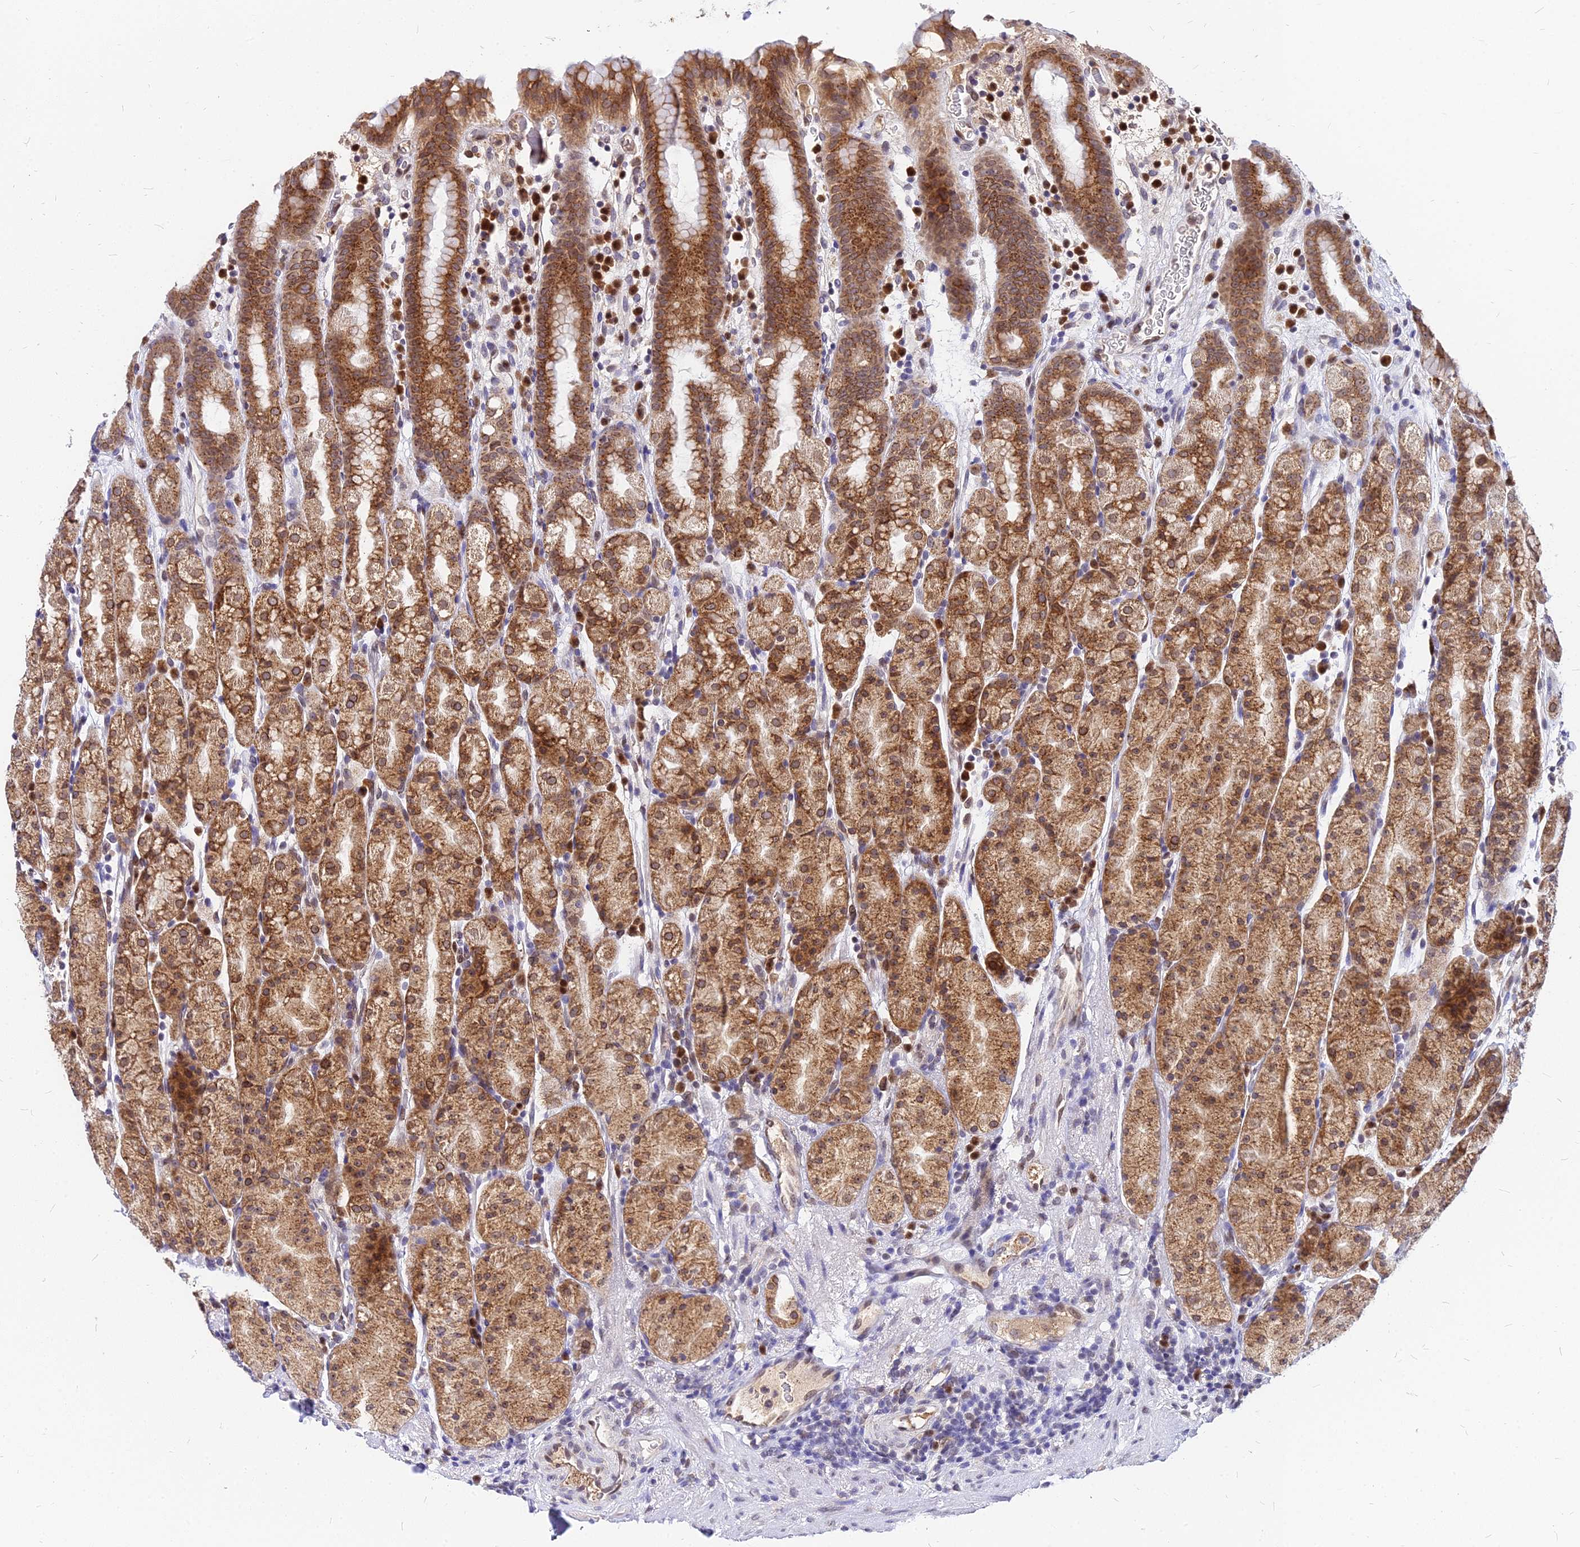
{"staining": {"intensity": "strong", "quantity": ">75%", "location": "cytoplasmic/membranous"}, "tissue": "stomach", "cell_type": "Glandular cells", "image_type": "normal", "snomed": [{"axis": "morphology", "description": "Normal tissue, NOS"}, {"axis": "topography", "description": "Stomach, upper"}, {"axis": "topography", "description": "Stomach, lower"}, {"axis": "topography", "description": "Small intestine"}], "caption": "A photomicrograph showing strong cytoplasmic/membranous staining in approximately >75% of glandular cells in unremarkable stomach, as visualized by brown immunohistochemical staining.", "gene": "RNF121", "patient": {"sex": "male", "age": 68}}